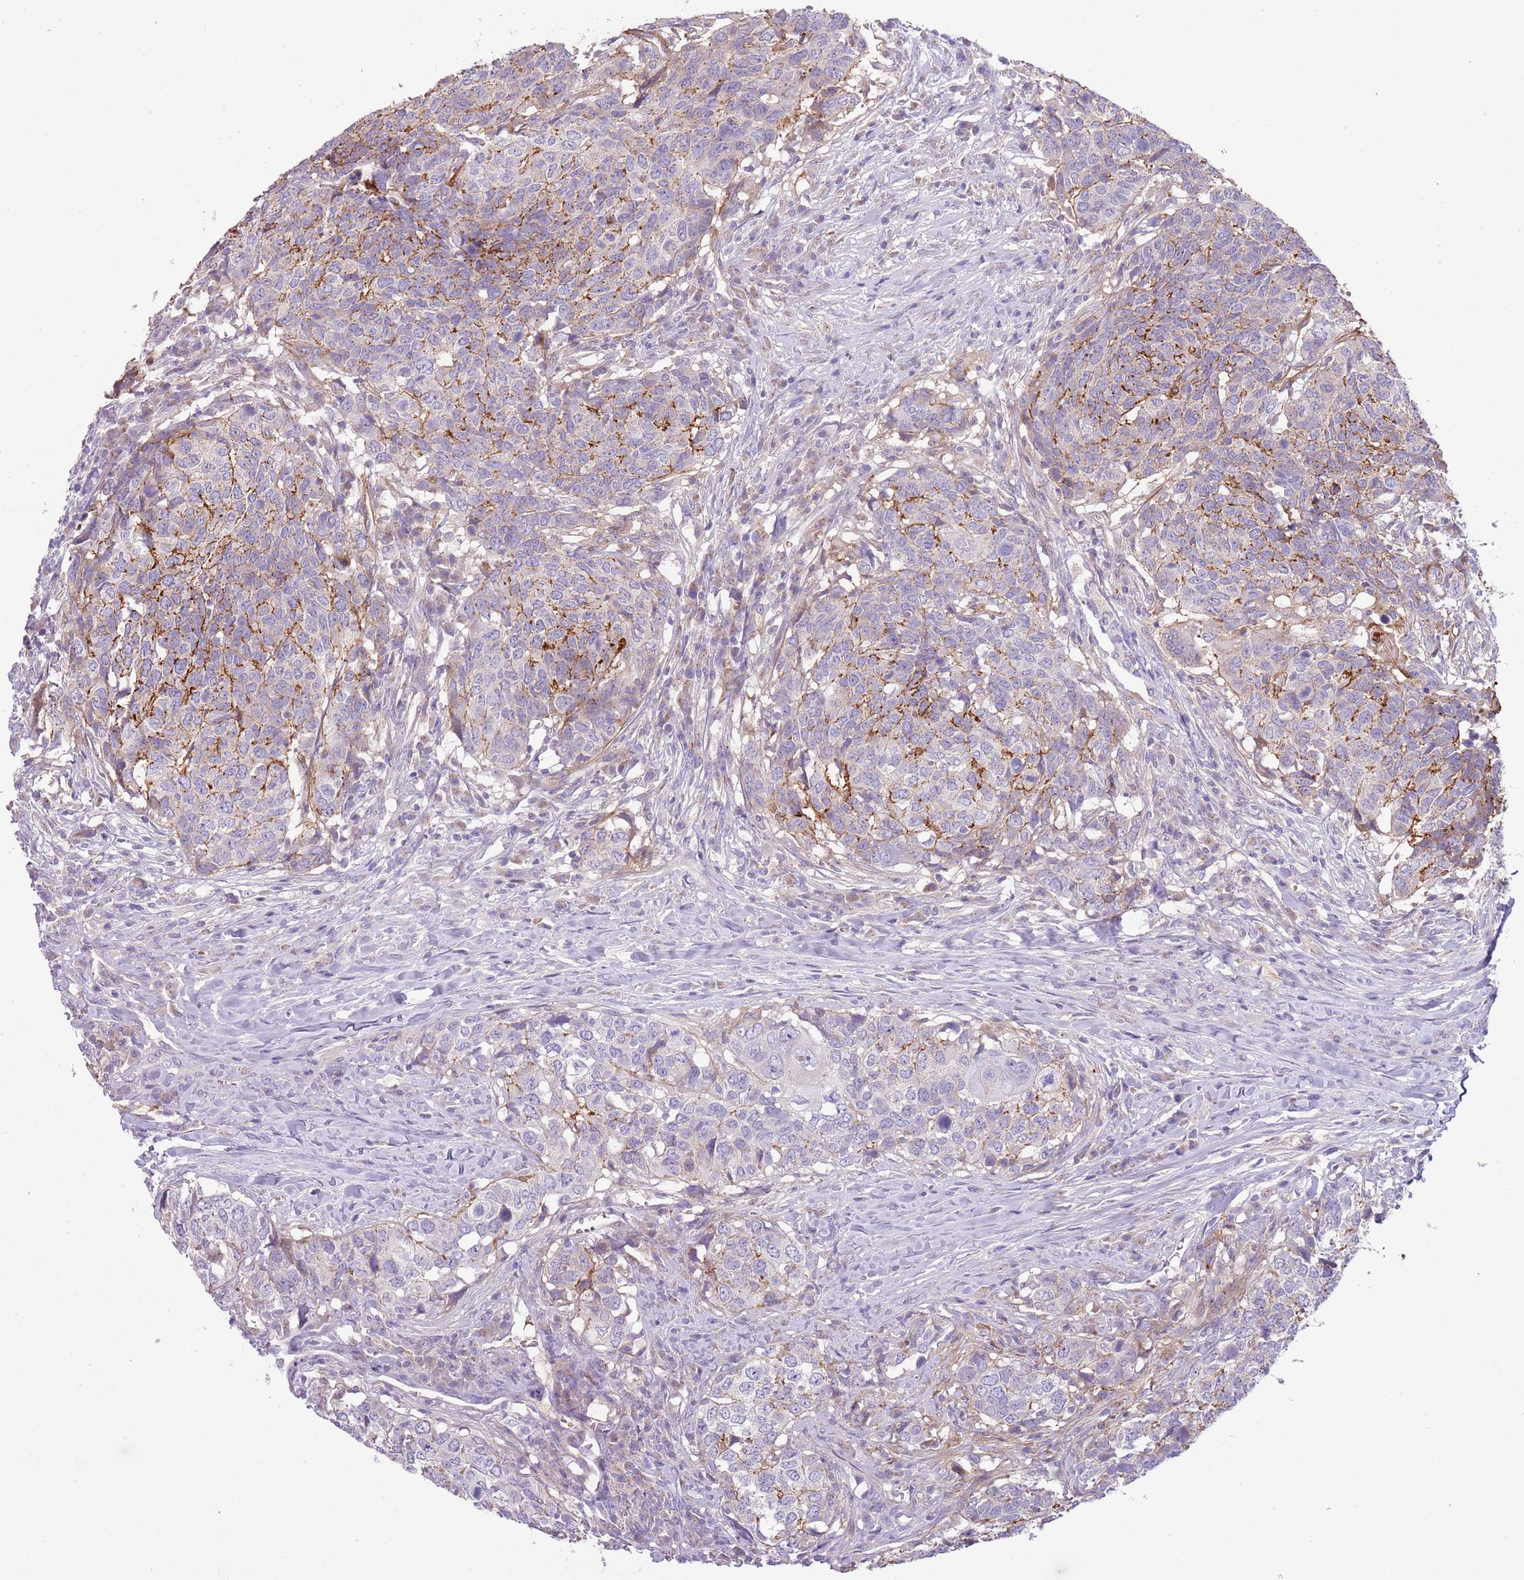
{"staining": {"intensity": "moderate", "quantity": "<25%", "location": "cytoplasmic/membranous"}, "tissue": "head and neck cancer", "cell_type": "Tumor cells", "image_type": "cancer", "snomed": [{"axis": "morphology", "description": "Normal tissue, NOS"}, {"axis": "morphology", "description": "Squamous cell carcinoma, NOS"}, {"axis": "topography", "description": "Skeletal muscle"}, {"axis": "topography", "description": "Vascular tissue"}, {"axis": "topography", "description": "Peripheral nerve tissue"}, {"axis": "topography", "description": "Head-Neck"}], "caption": "Protein staining by immunohistochemistry (IHC) demonstrates moderate cytoplasmic/membranous positivity in approximately <25% of tumor cells in head and neck cancer (squamous cell carcinoma). (DAB IHC, brown staining for protein, blue staining for nuclei).", "gene": "TINAGL1", "patient": {"sex": "male", "age": 66}}